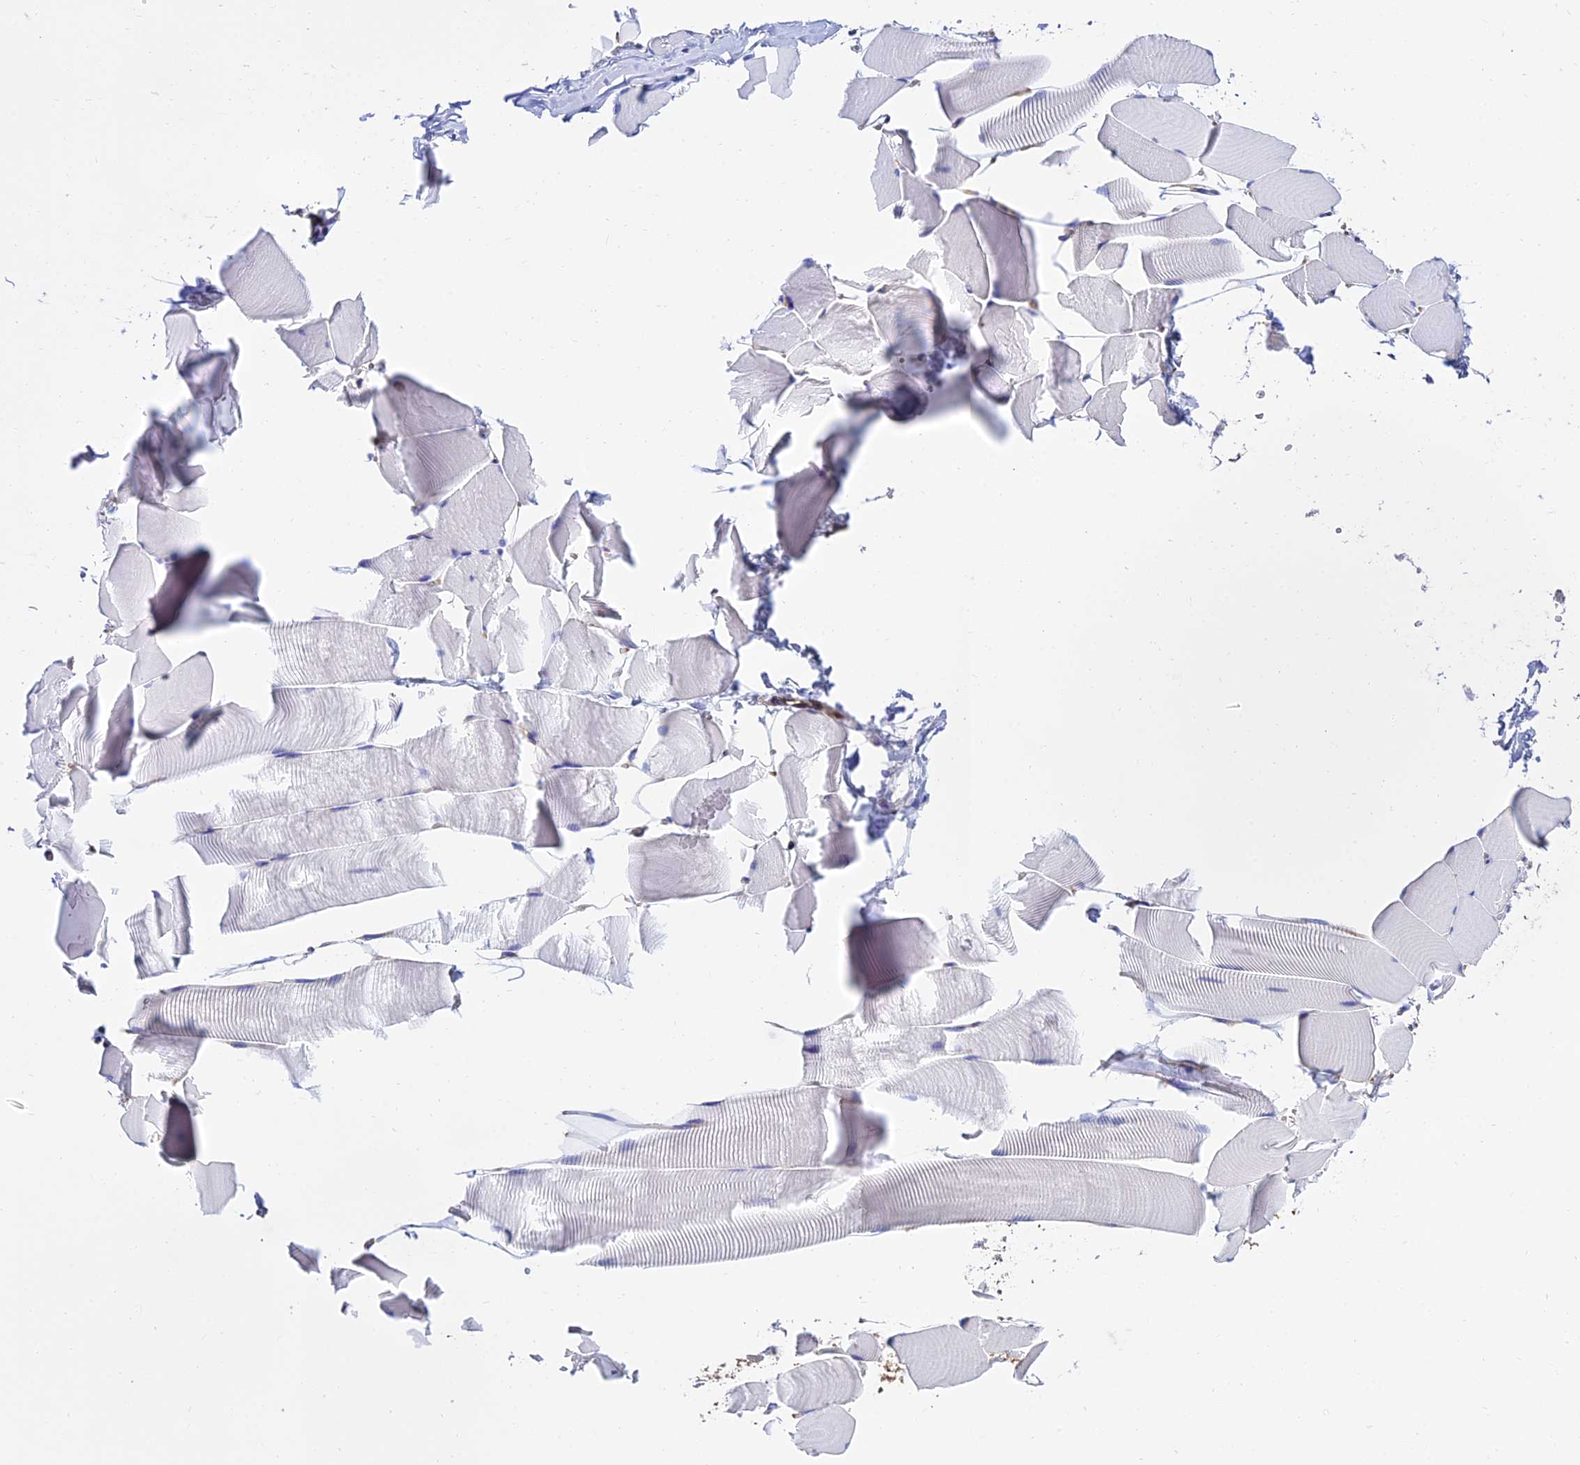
{"staining": {"intensity": "negative", "quantity": "none", "location": "none"}, "tissue": "skeletal muscle", "cell_type": "Myocytes", "image_type": "normal", "snomed": [{"axis": "morphology", "description": "Normal tissue, NOS"}, {"axis": "topography", "description": "Skeletal muscle"}], "caption": "An image of skeletal muscle stained for a protein reveals no brown staining in myocytes. (DAB IHC visualized using brightfield microscopy, high magnification).", "gene": "CALM1", "patient": {"sex": "male", "age": 25}}